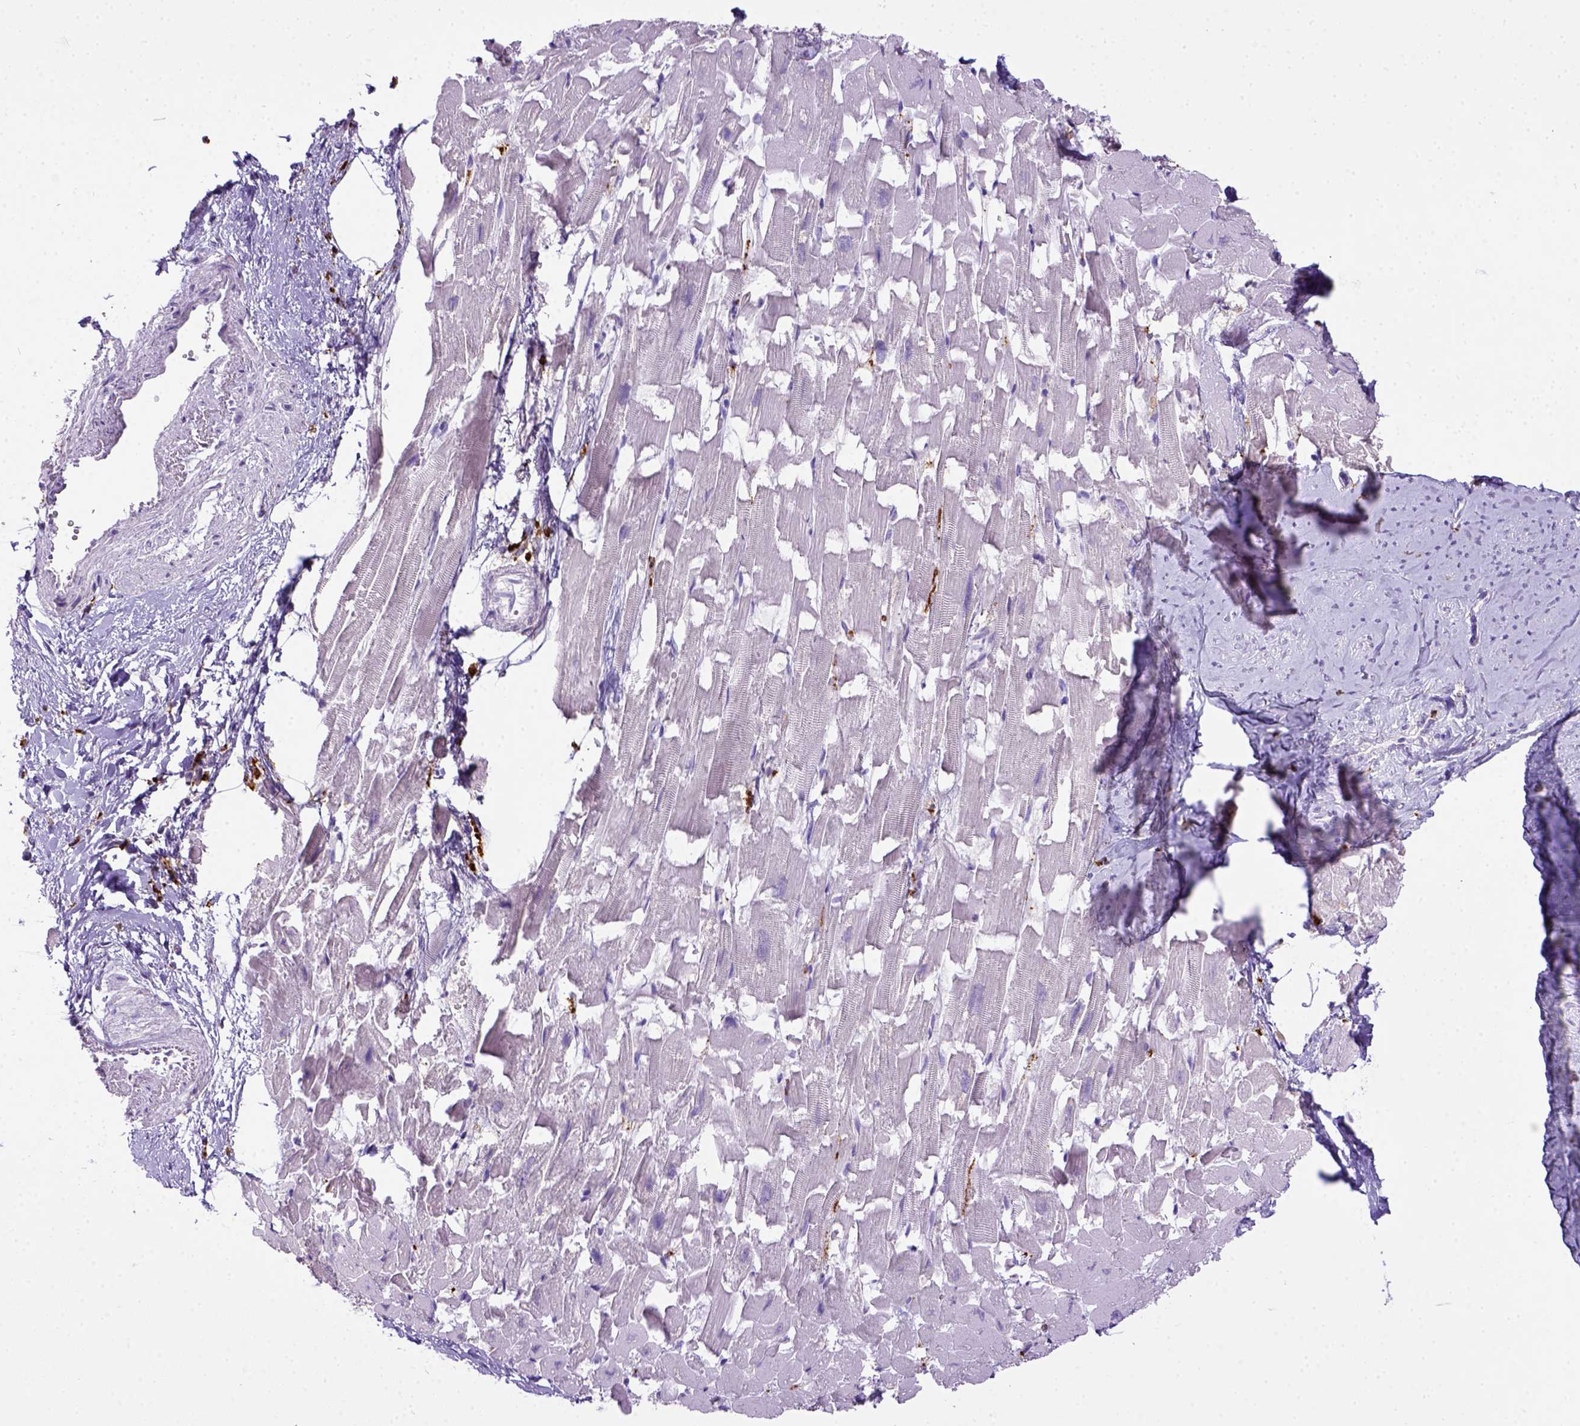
{"staining": {"intensity": "negative", "quantity": "none", "location": "none"}, "tissue": "heart muscle", "cell_type": "Cardiomyocytes", "image_type": "normal", "snomed": [{"axis": "morphology", "description": "Normal tissue, NOS"}, {"axis": "topography", "description": "Heart"}], "caption": "Immunohistochemical staining of normal heart muscle shows no significant expression in cardiomyocytes. (Brightfield microscopy of DAB IHC at high magnification).", "gene": "CD68", "patient": {"sex": "female", "age": 64}}